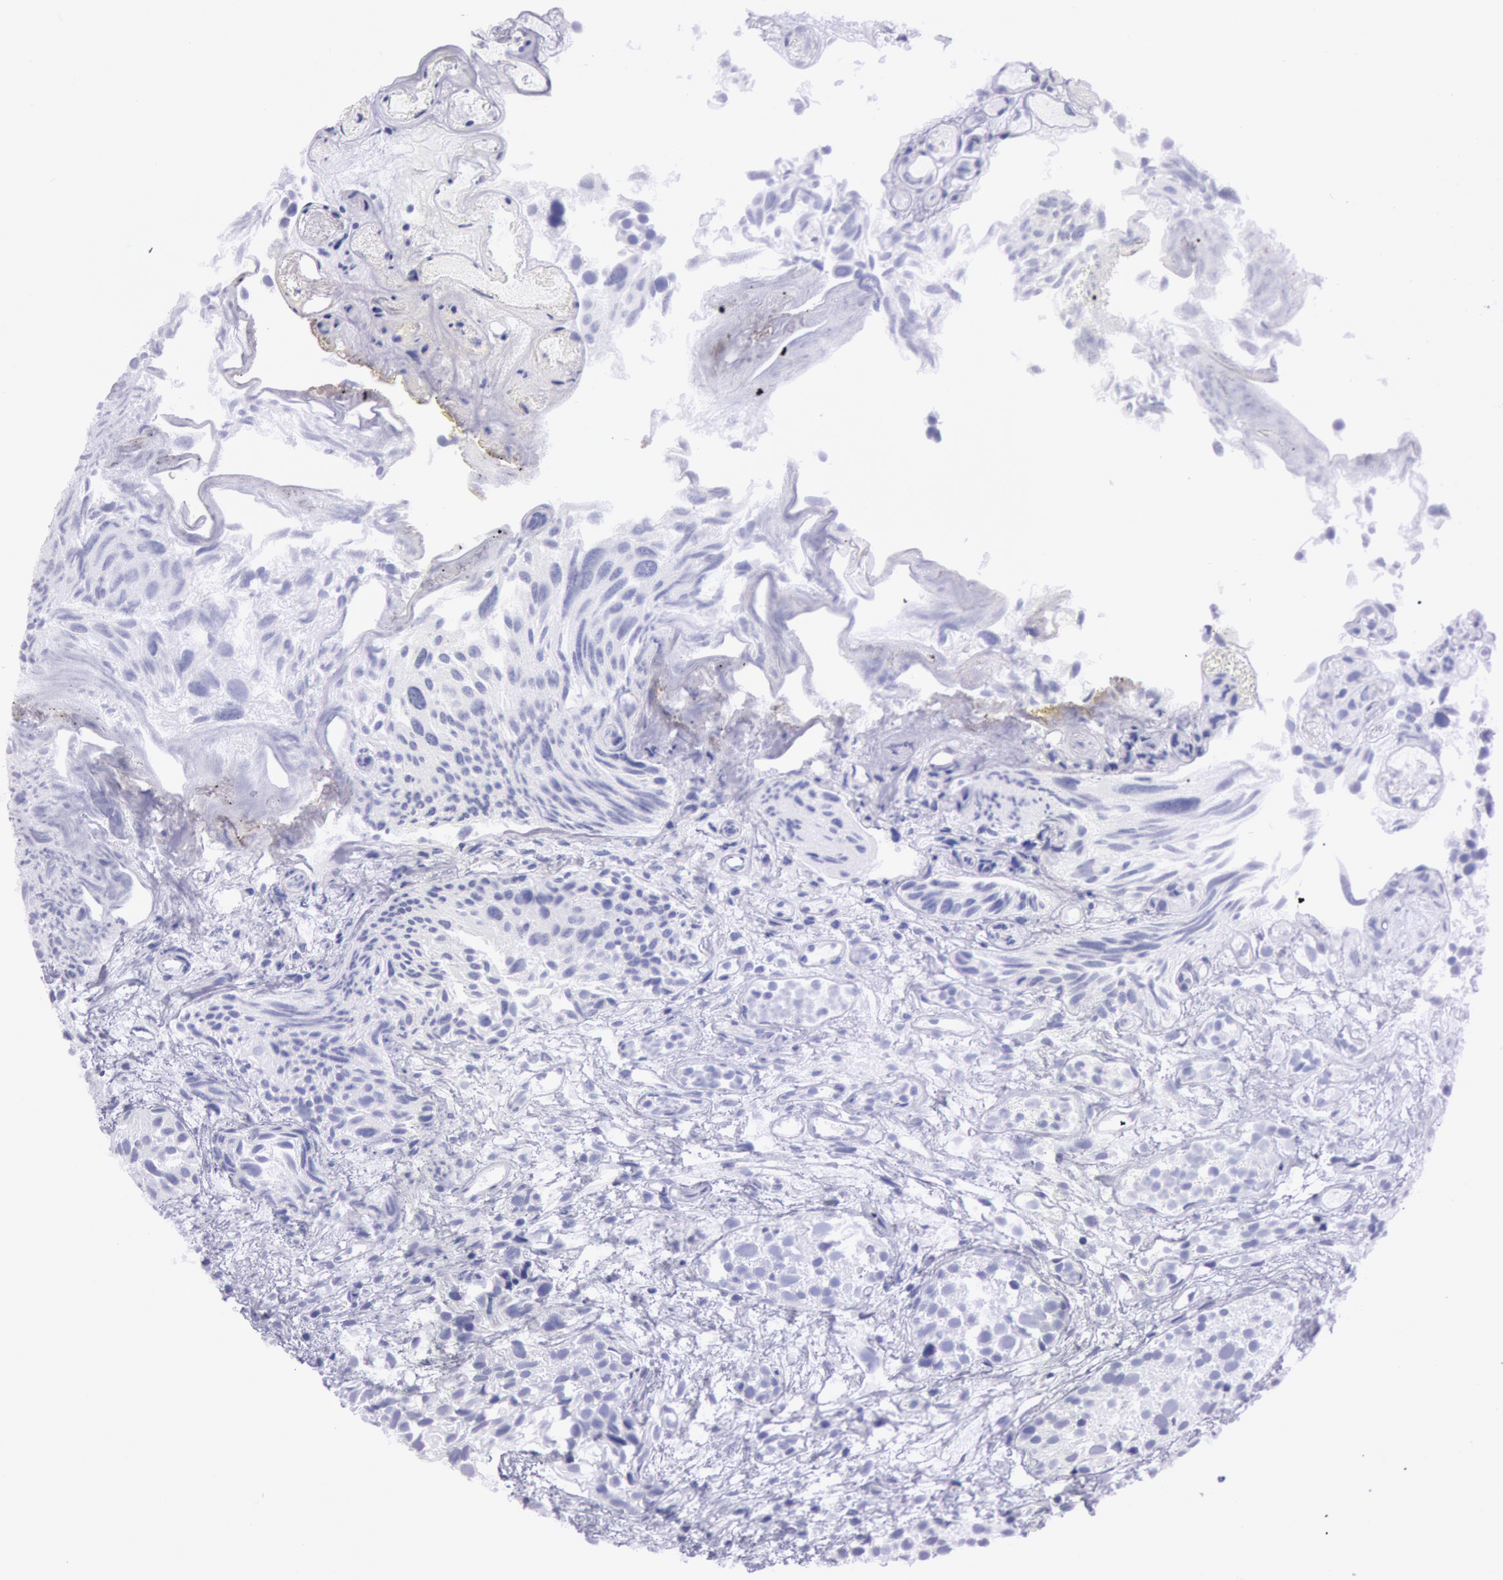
{"staining": {"intensity": "negative", "quantity": "none", "location": "none"}, "tissue": "urothelial cancer", "cell_type": "Tumor cells", "image_type": "cancer", "snomed": [{"axis": "morphology", "description": "Urothelial carcinoma, High grade"}, {"axis": "topography", "description": "Urinary bladder"}], "caption": "IHC of human urothelial carcinoma (high-grade) displays no expression in tumor cells.", "gene": "ESS2", "patient": {"sex": "female", "age": 78}}